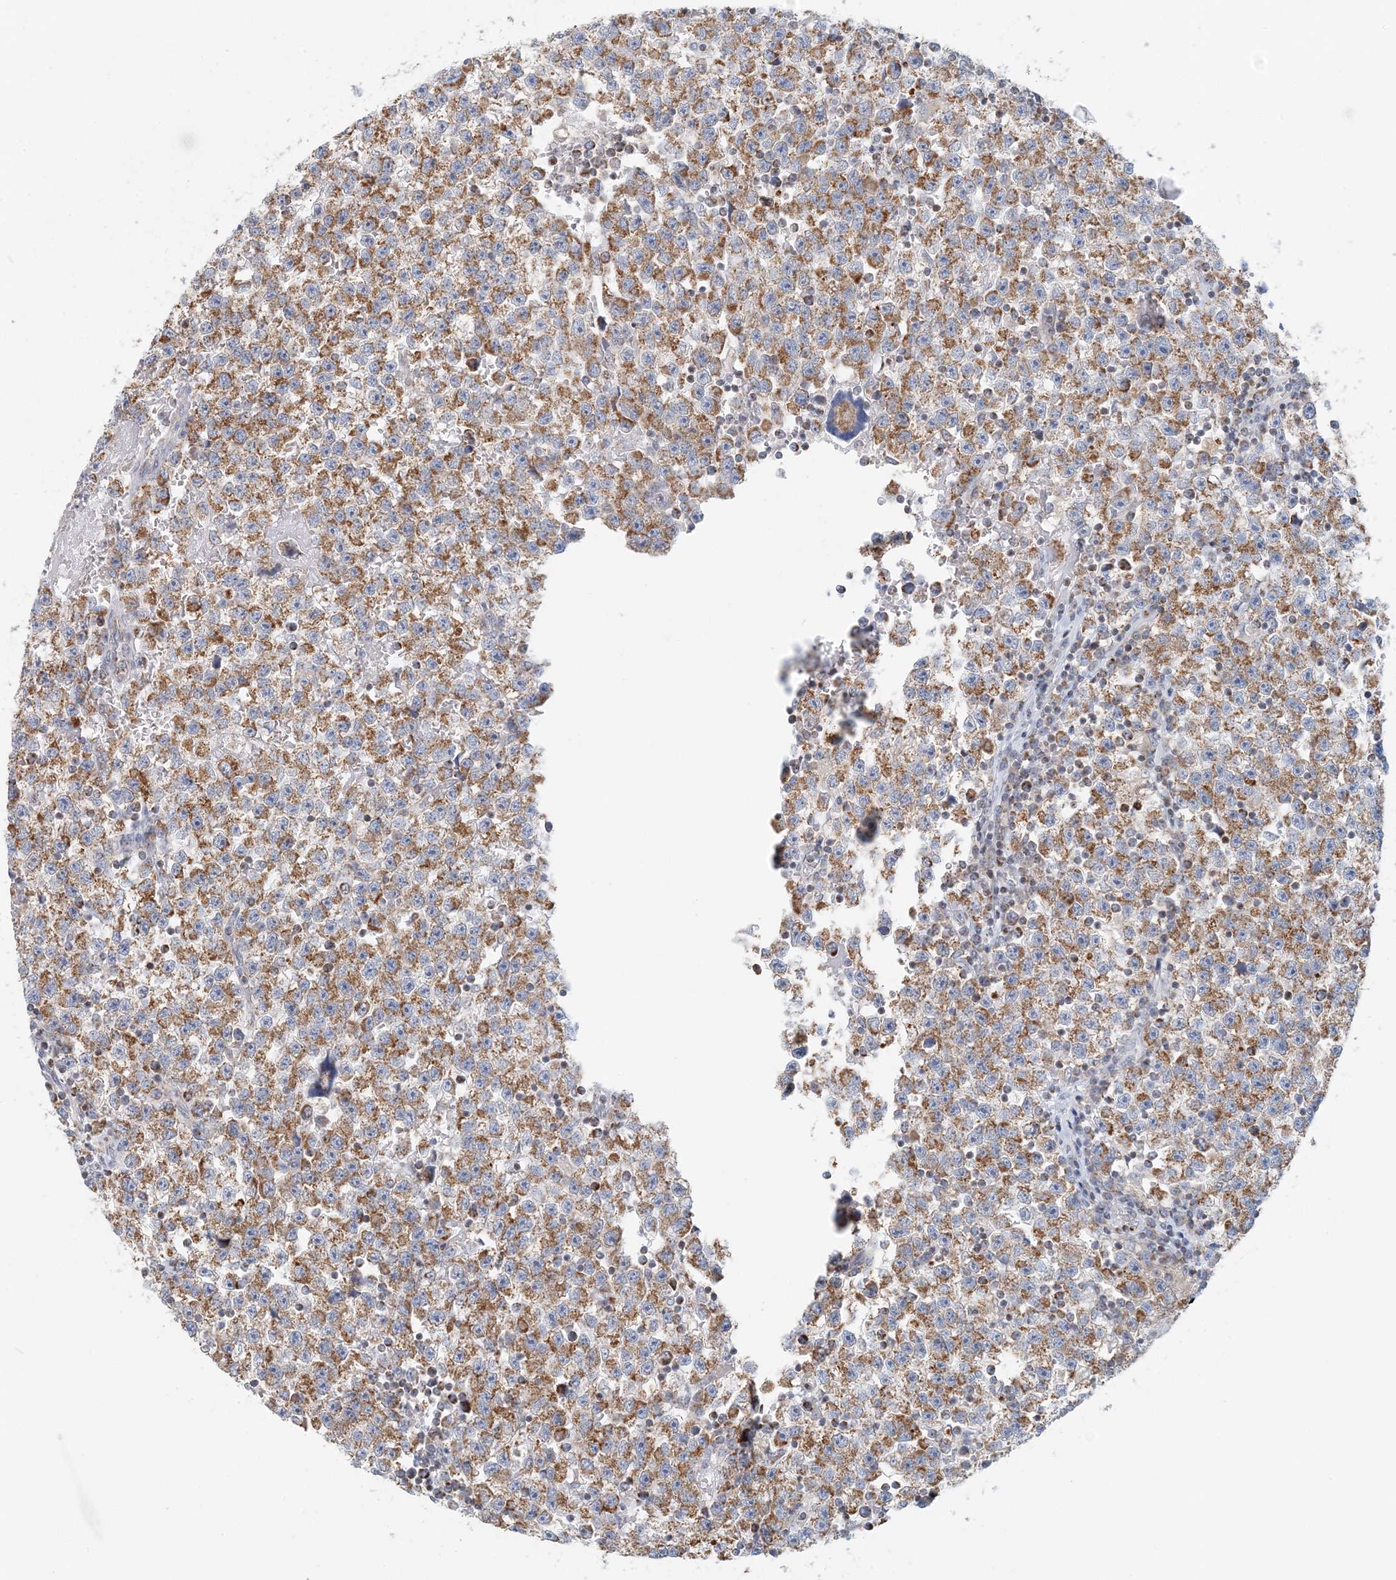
{"staining": {"intensity": "moderate", "quantity": ">75%", "location": "cytoplasmic/membranous"}, "tissue": "testis cancer", "cell_type": "Tumor cells", "image_type": "cancer", "snomed": [{"axis": "morphology", "description": "Seminoma, NOS"}, {"axis": "topography", "description": "Testis"}], "caption": "The micrograph demonstrates immunohistochemical staining of testis seminoma. There is moderate cytoplasmic/membranous positivity is present in approximately >75% of tumor cells.", "gene": "BDH1", "patient": {"sex": "male", "age": 22}}